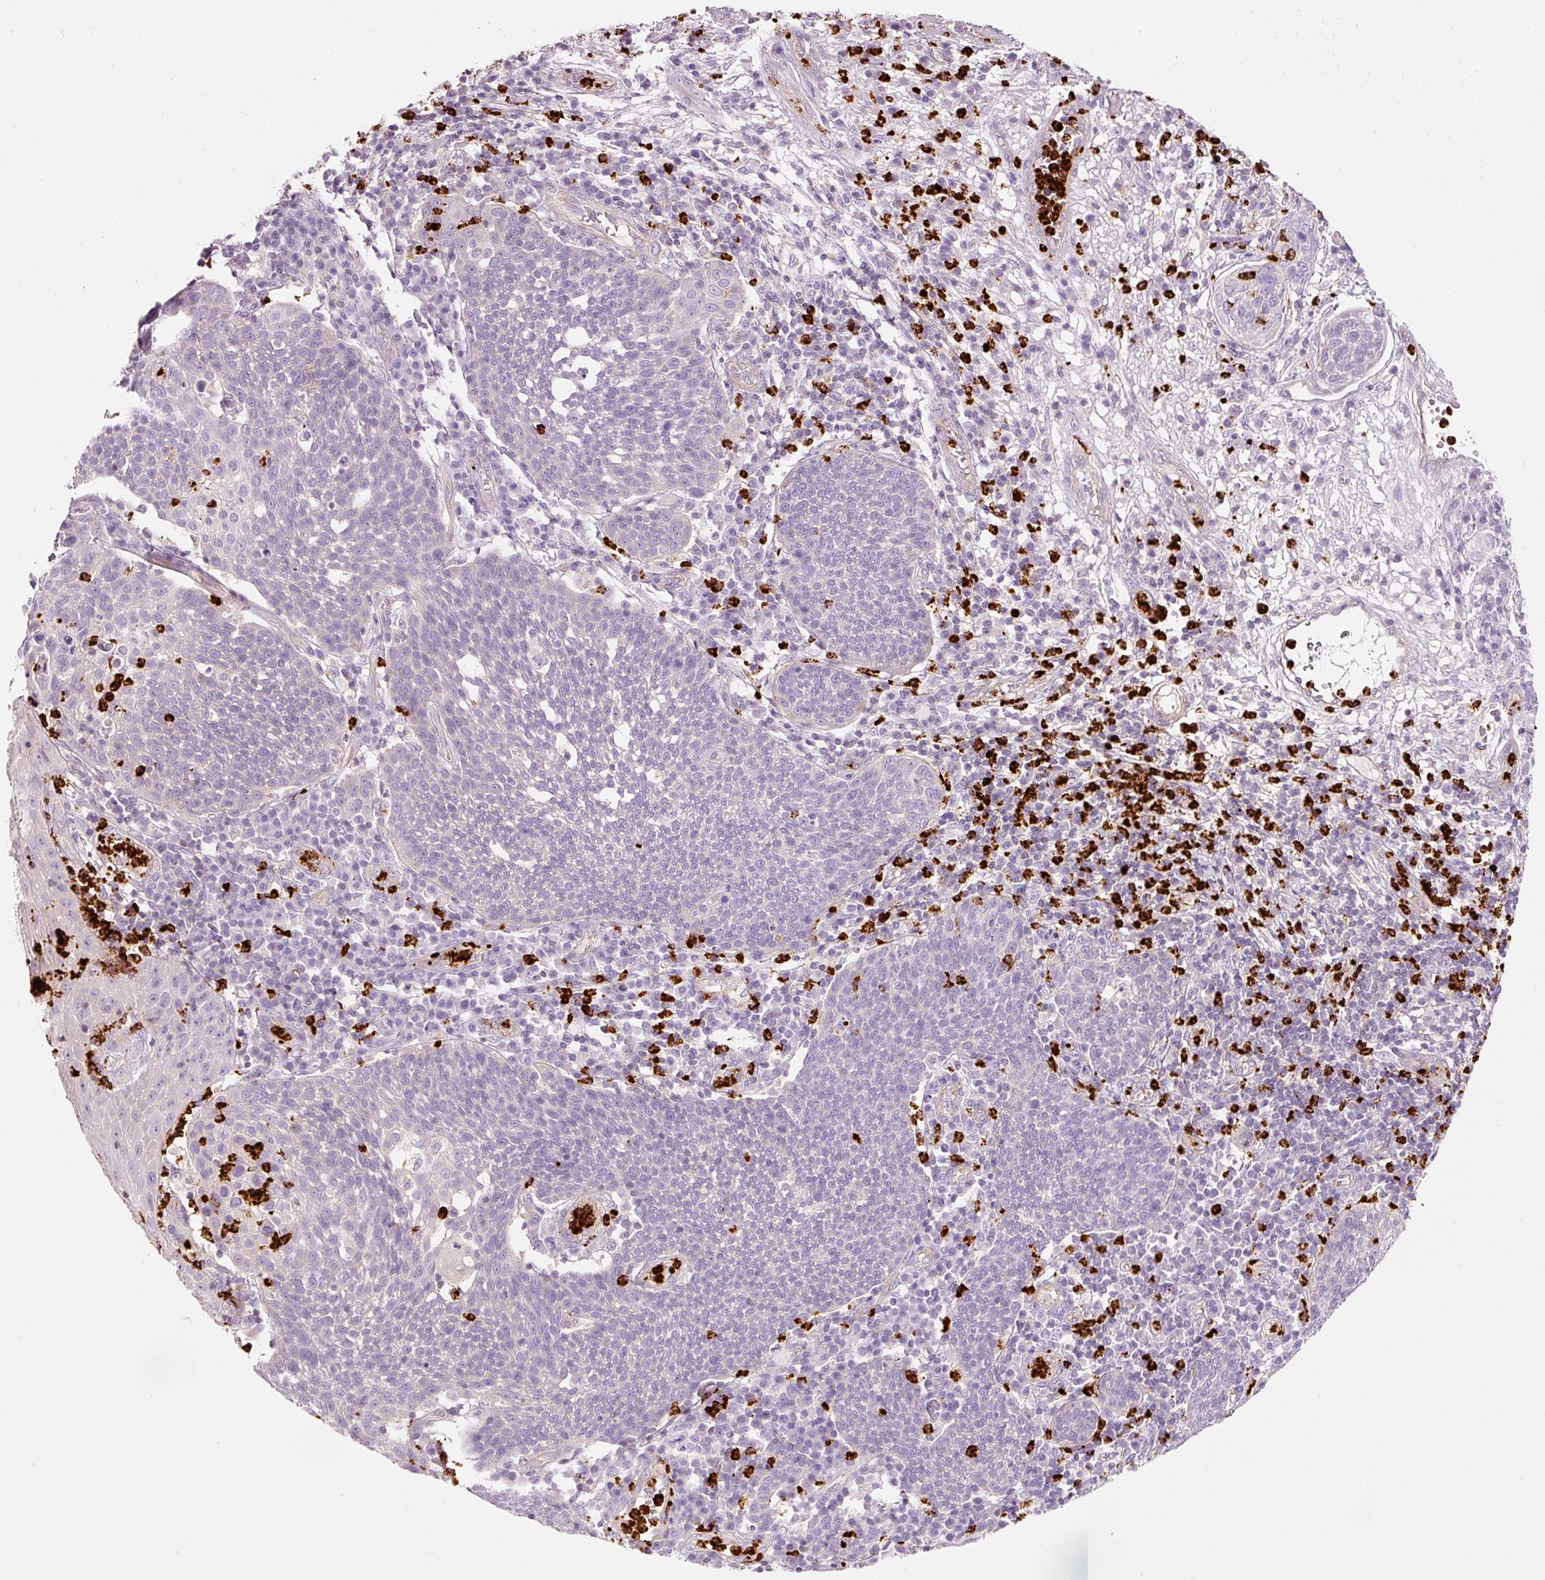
{"staining": {"intensity": "negative", "quantity": "none", "location": "none"}, "tissue": "cervical cancer", "cell_type": "Tumor cells", "image_type": "cancer", "snomed": [{"axis": "morphology", "description": "Squamous cell carcinoma, NOS"}, {"axis": "topography", "description": "Cervix"}], "caption": "Immunohistochemistry of cervical squamous cell carcinoma shows no expression in tumor cells.", "gene": "MAP3K3", "patient": {"sex": "female", "age": 34}}